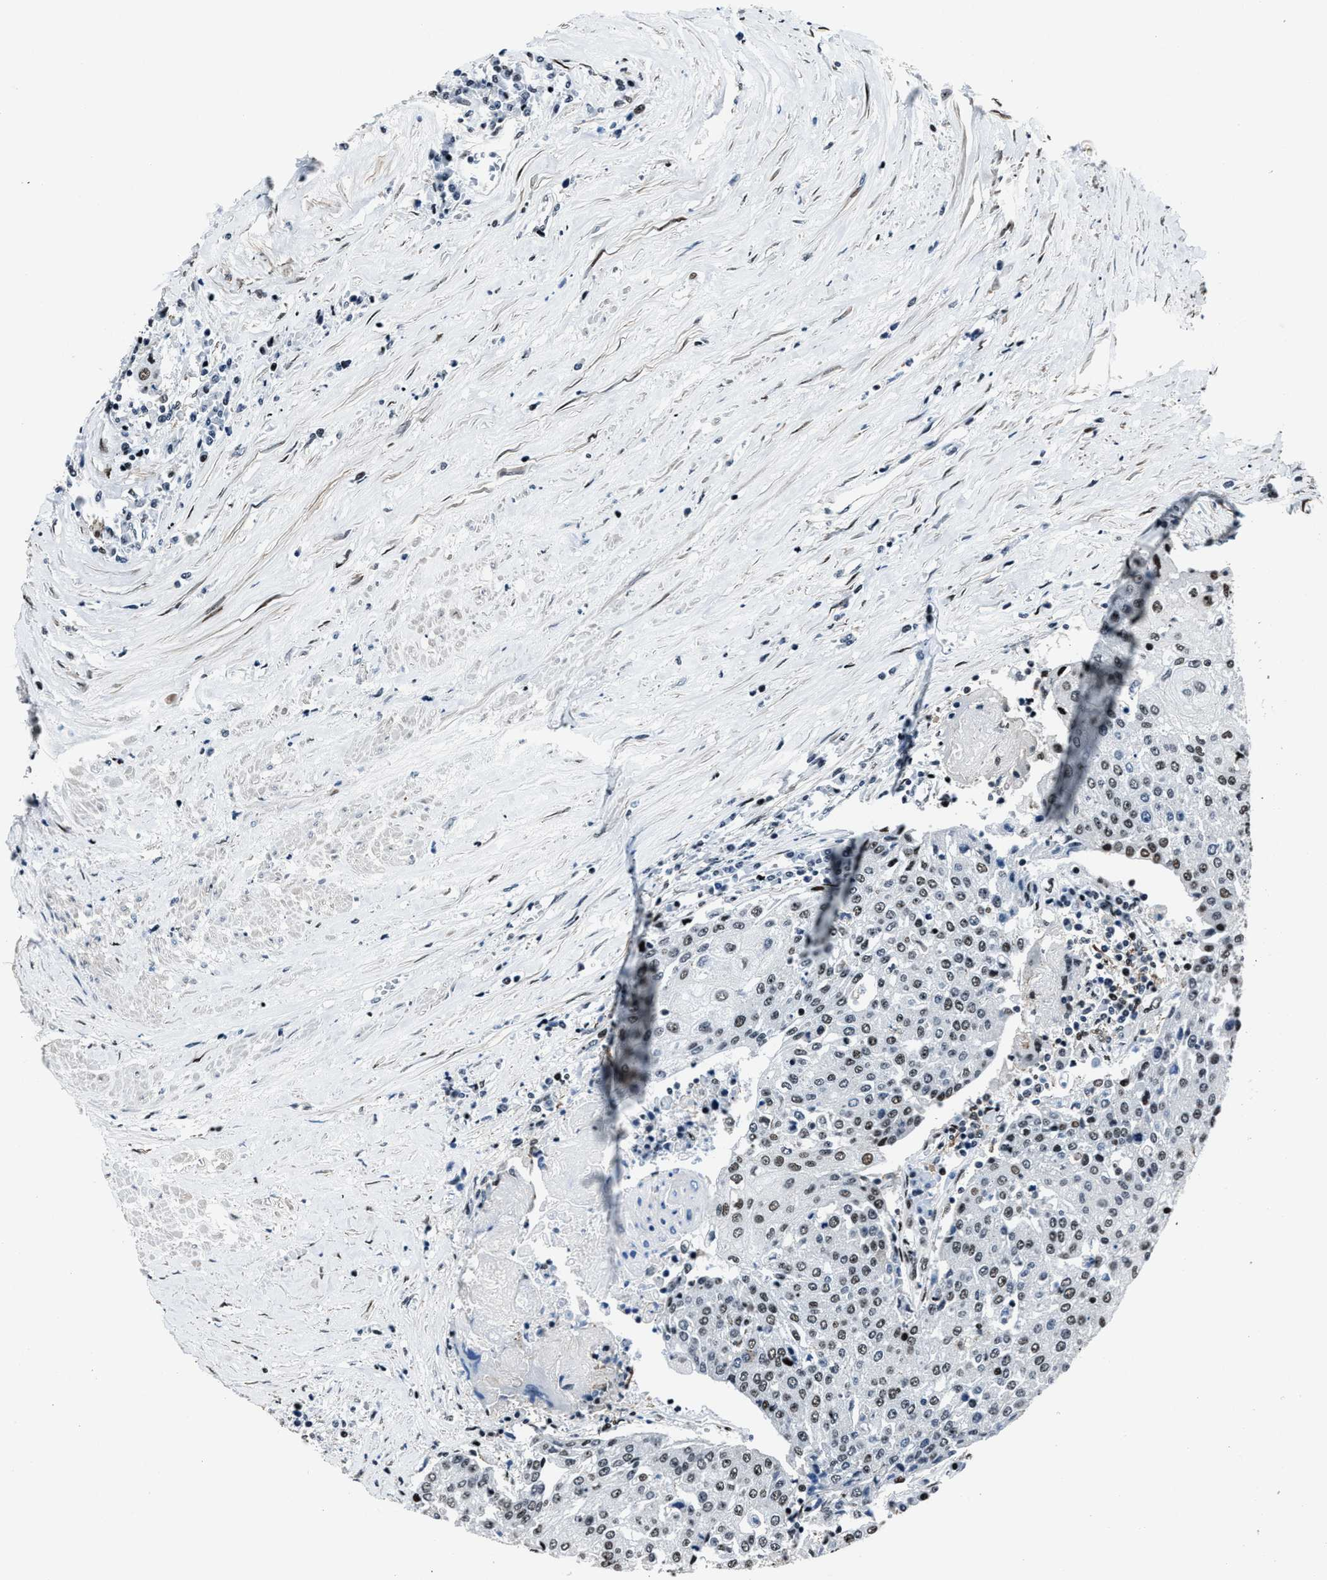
{"staining": {"intensity": "moderate", "quantity": "25%-75%", "location": "nuclear"}, "tissue": "urothelial cancer", "cell_type": "Tumor cells", "image_type": "cancer", "snomed": [{"axis": "morphology", "description": "Urothelial carcinoma, High grade"}, {"axis": "topography", "description": "Urinary bladder"}], "caption": "A brown stain highlights moderate nuclear positivity of a protein in urothelial cancer tumor cells.", "gene": "PPIE", "patient": {"sex": "female", "age": 85}}